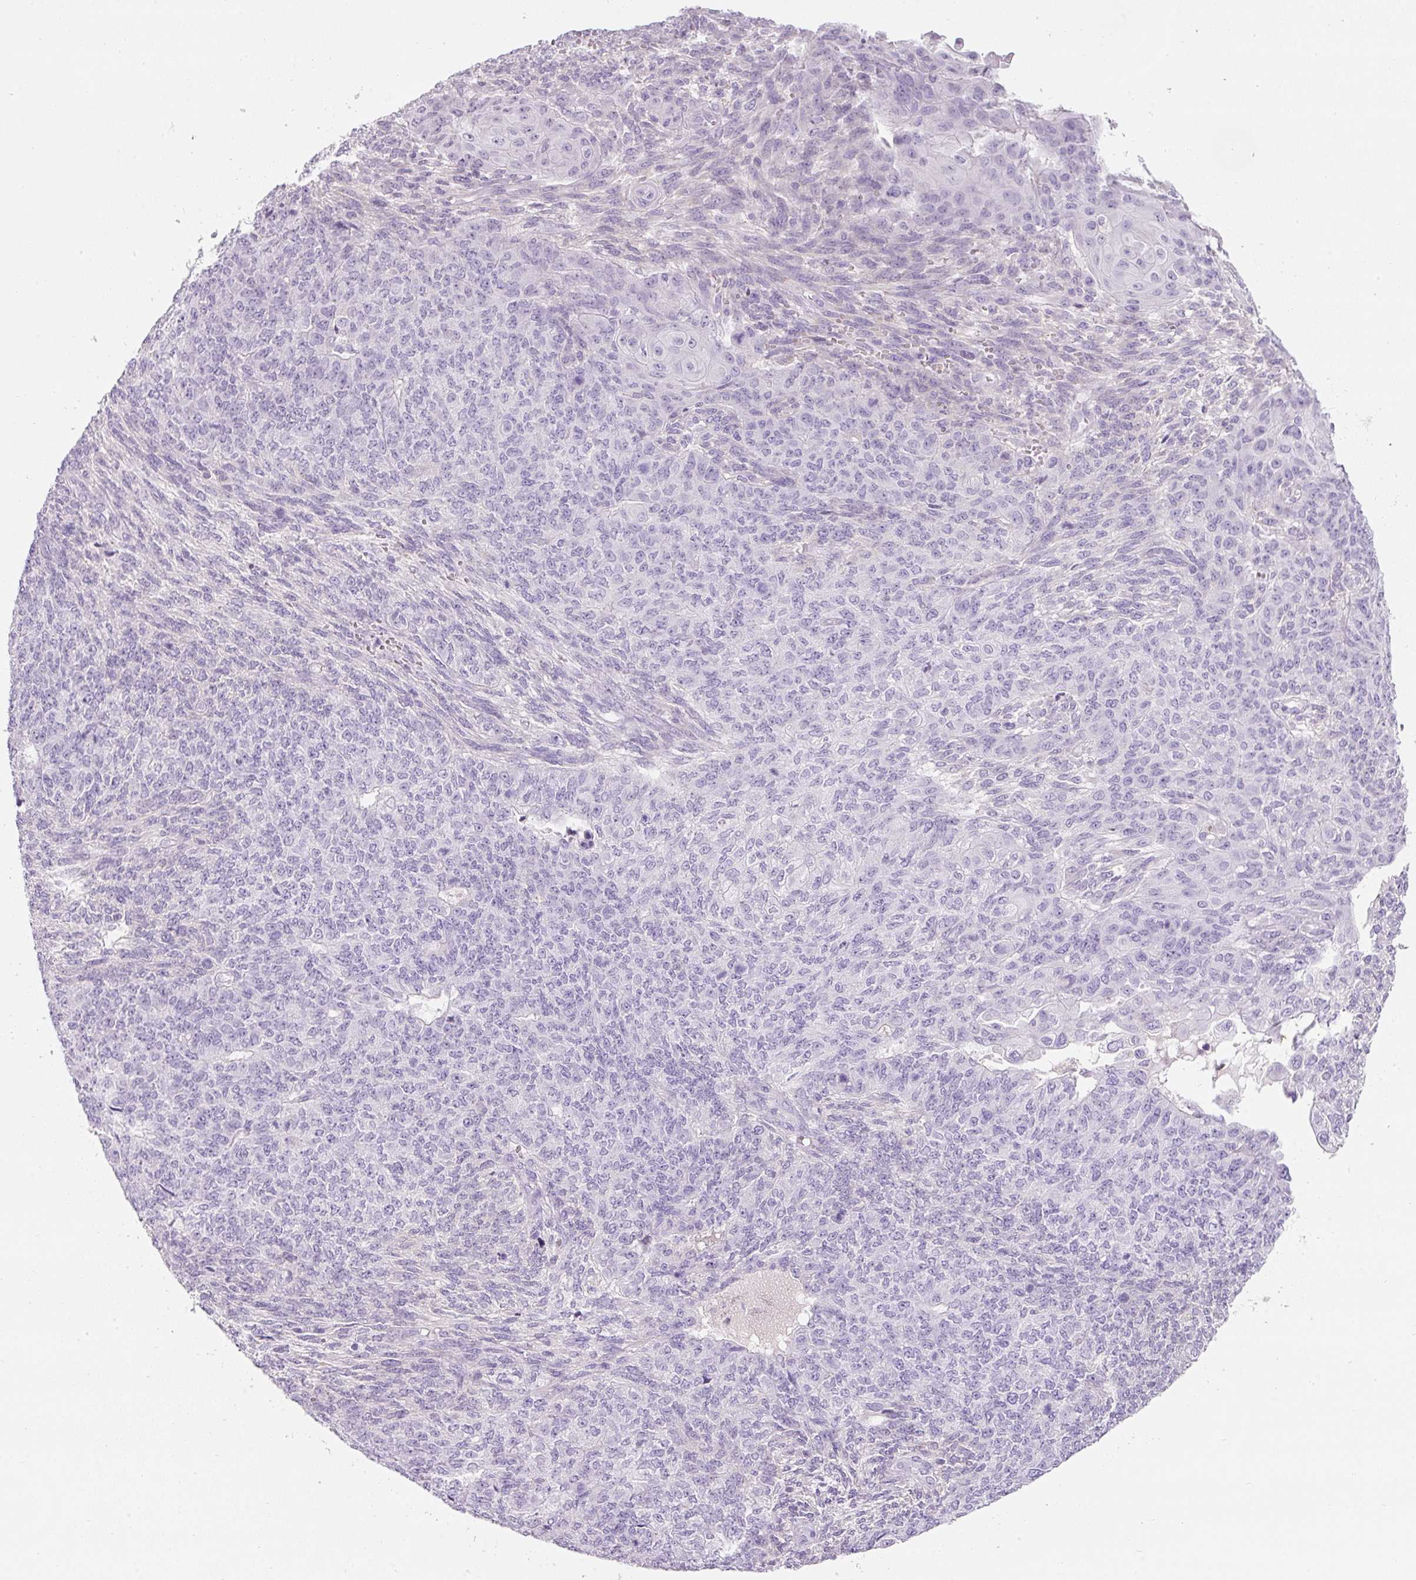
{"staining": {"intensity": "negative", "quantity": "none", "location": "none"}, "tissue": "endometrial cancer", "cell_type": "Tumor cells", "image_type": "cancer", "snomed": [{"axis": "morphology", "description": "Adenocarcinoma, NOS"}, {"axis": "topography", "description": "Endometrium"}], "caption": "IHC of human endometrial adenocarcinoma exhibits no positivity in tumor cells. (Immunohistochemistry (ihc), brightfield microscopy, high magnification).", "gene": "DNM1", "patient": {"sex": "female", "age": 32}}